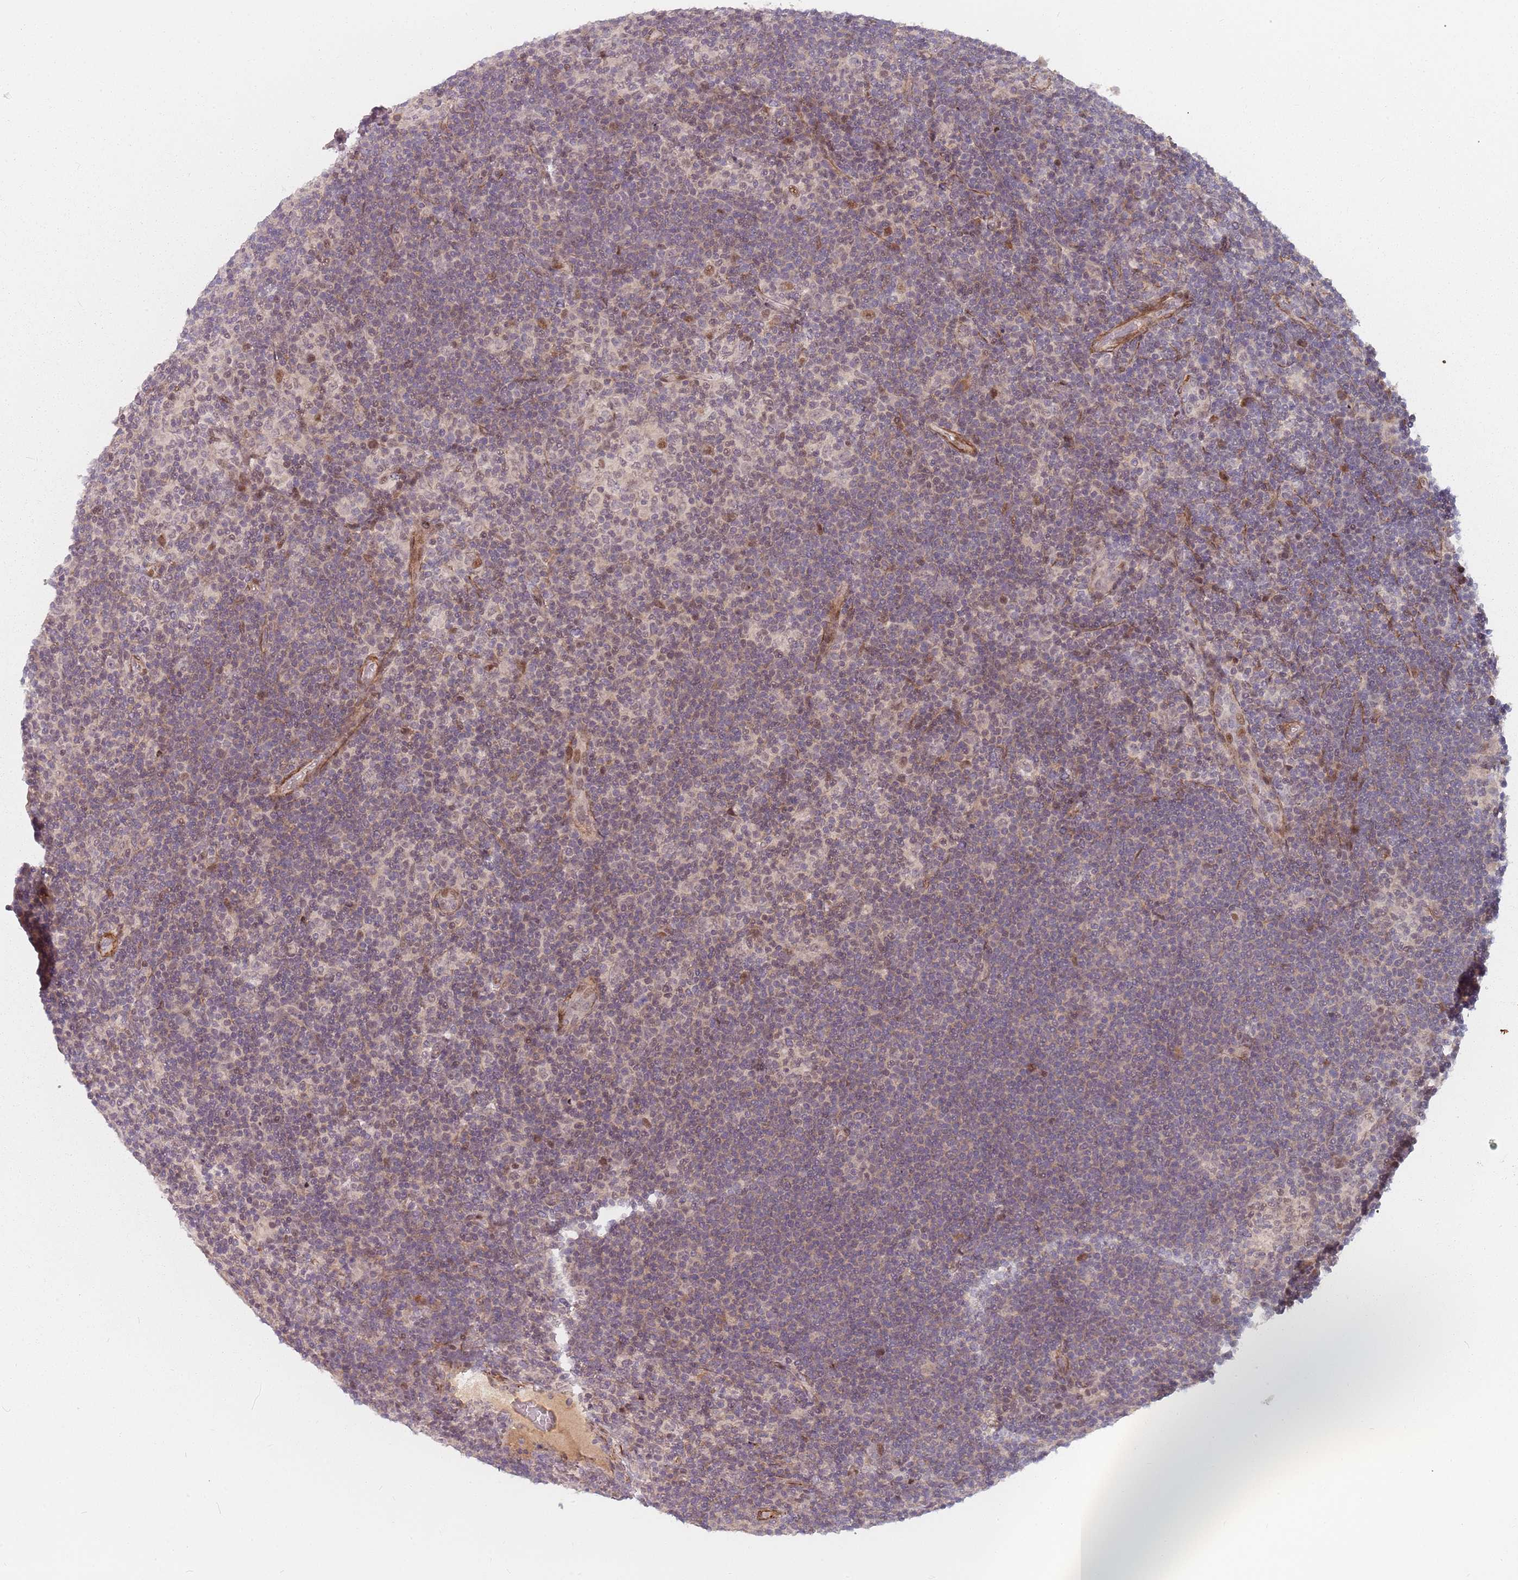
{"staining": {"intensity": "moderate", "quantity": "<25%", "location": "nuclear"}, "tissue": "lymphoma", "cell_type": "Tumor cells", "image_type": "cancer", "snomed": [{"axis": "morphology", "description": "Hodgkin's disease, NOS"}, {"axis": "topography", "description": "Lymph node"}], "caption": "Protein positivity by IHC reveals moderate nuclear expression in approximately <25% of tumor cells in lymphoma.", "gene": "RPS6KA2", "patient": {"sex": "female", "age": 57}}